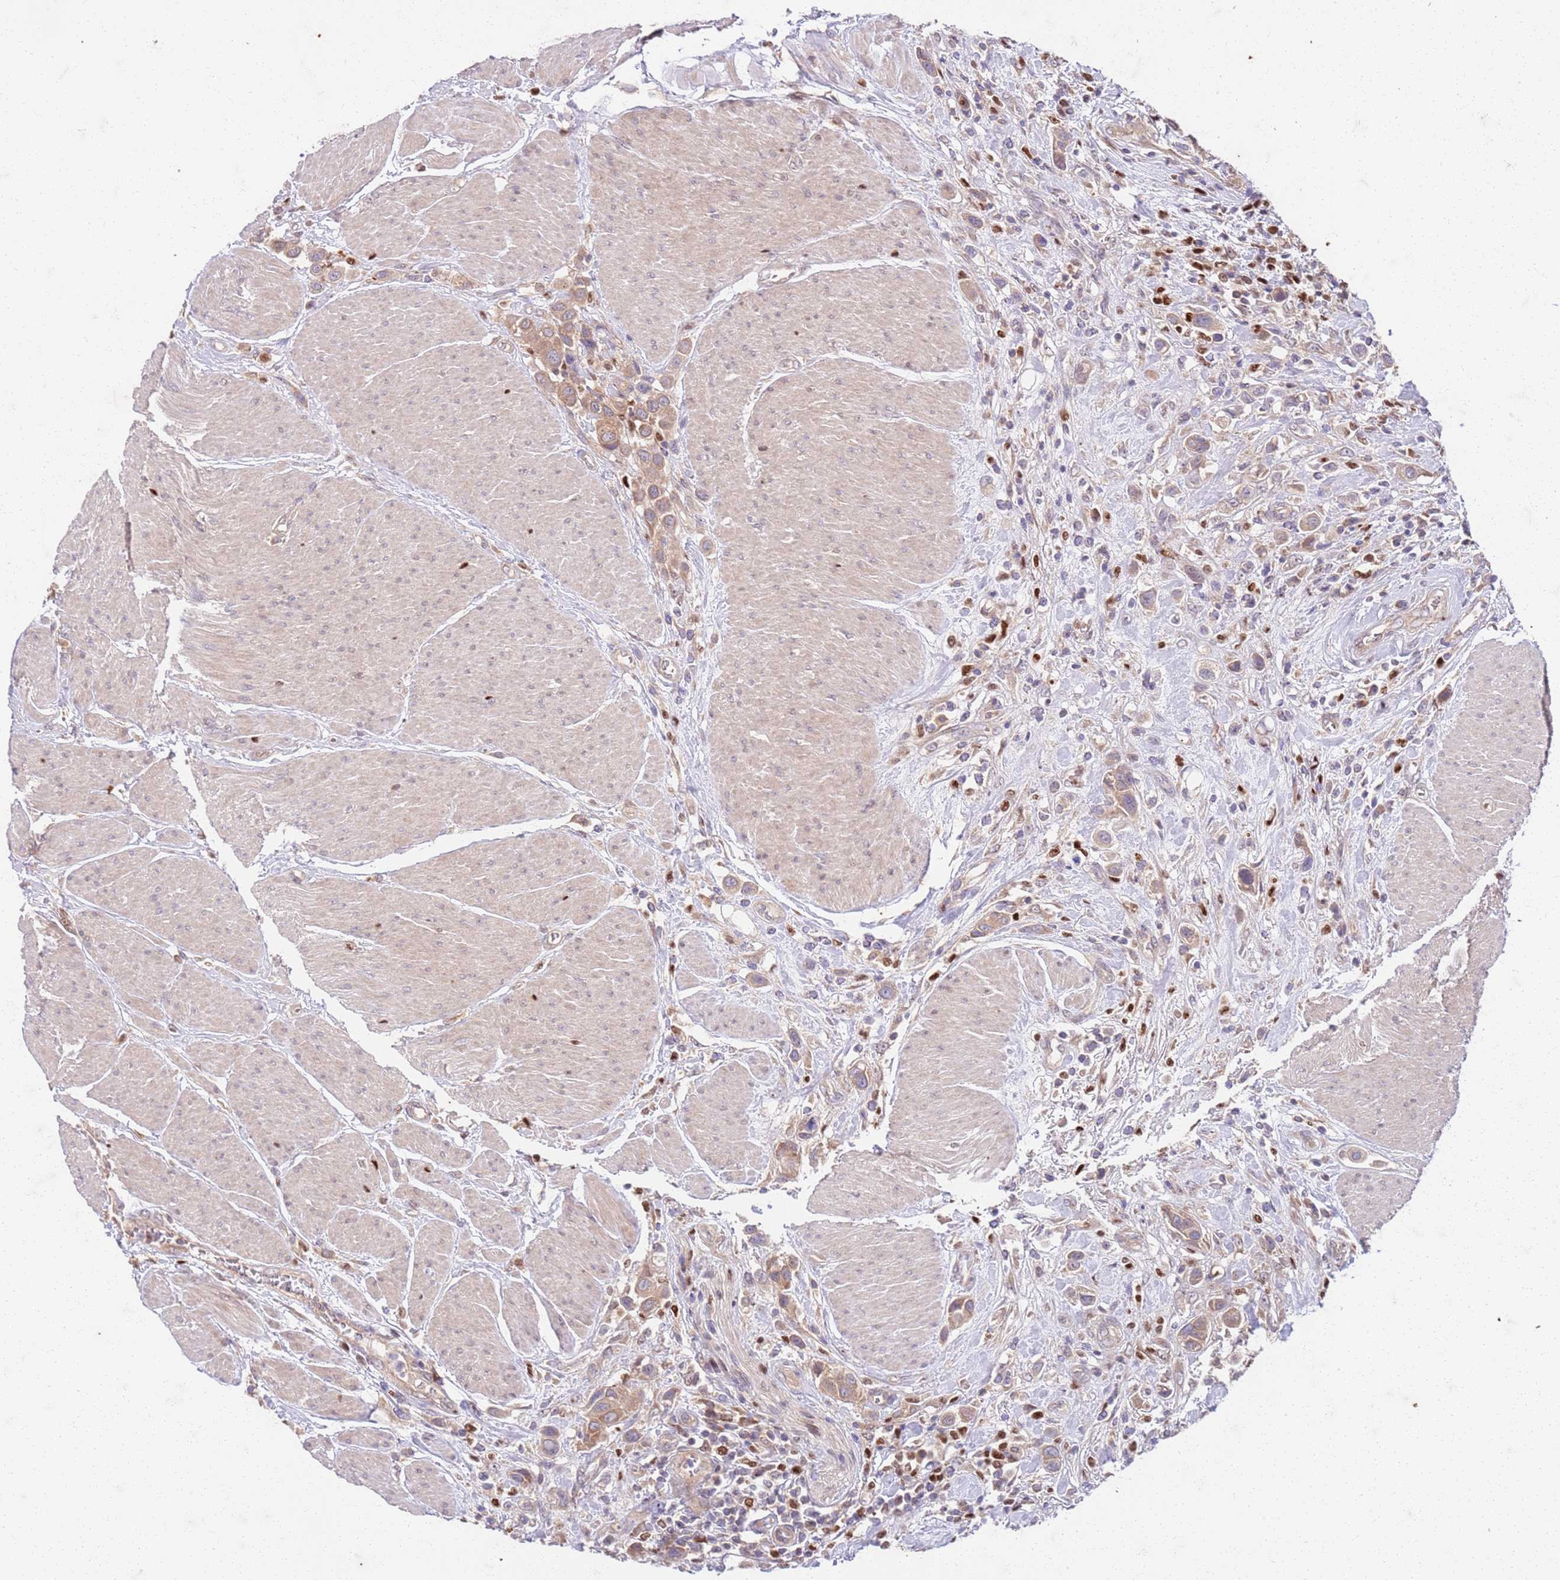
{"staining": {"intensity": "weak", "quantity": ">75%", "location": "cytoplasmic/membranous"}, "tissue": "urothelial cancer", "cell_type": "Tumor cells", "image_type": "cancer", "snomed": [{"axis": "morphology", "description": "Urothelial carcinoma, High grade"}, {"axis": "topography", "description": "Urinary bladder"}], "caption": "A histopathology image of high-grade urothelial carcinoma stained for a protein reveals weak cytoplasmic/membranous brown staining in tumor cells. (IHC, brightfield microscopy, high magnification).", "gene": "OSBP", "patient": {"sex": "male", "age": 50}}